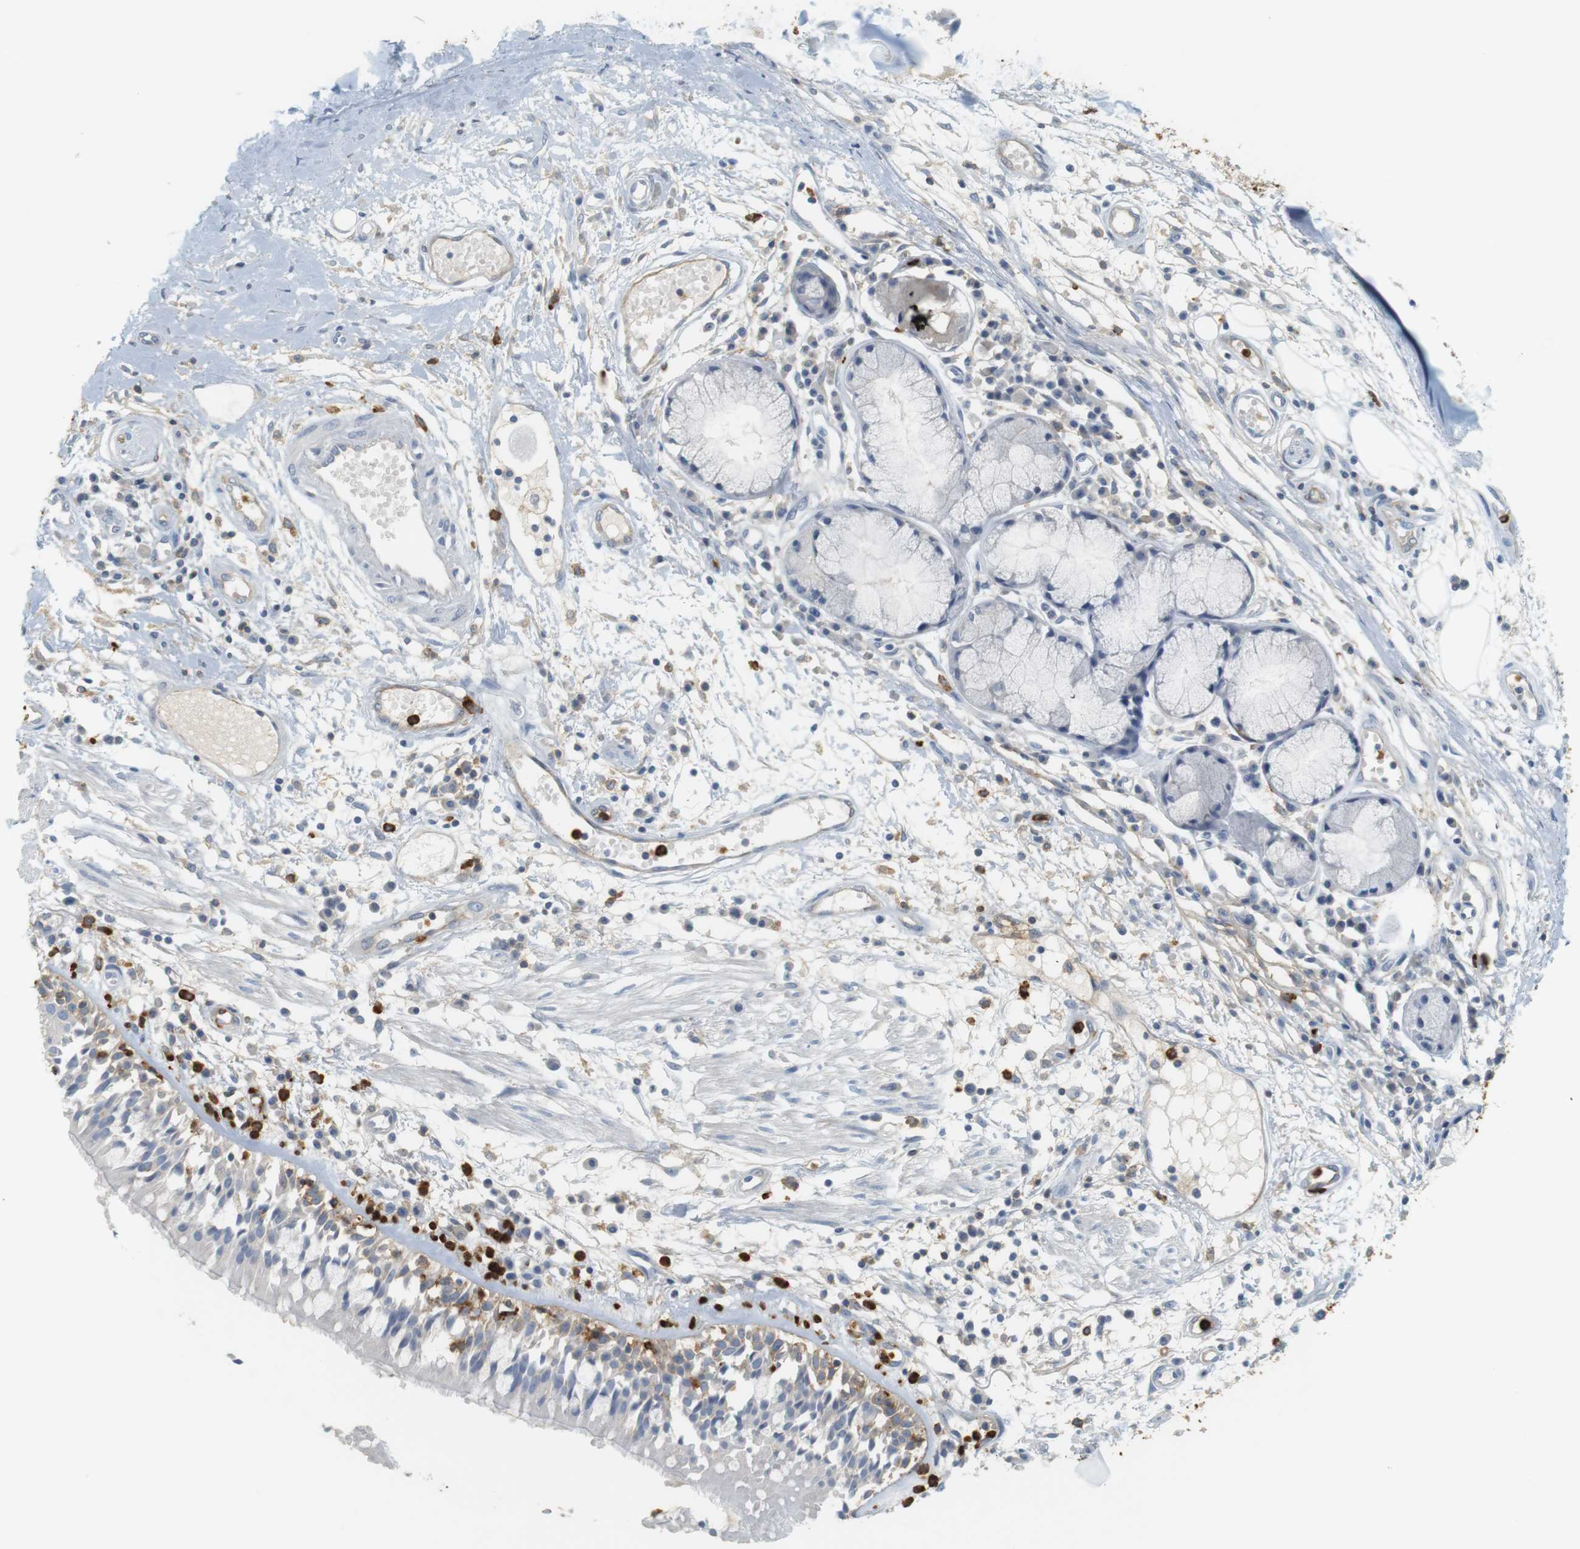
{"staining": {"intensity": "negative", "quantity": "none", "location": "none"}, "tissue": "adipose tissue", "cell_type": "Adipocytes", "image_type": "normal", "snomed": [{"axis": "morphology", "description": "Normal tissue, NOS"}, {"axis": "morphology", "description": "Adenocarcinoma, NOS"}, {"axis": "topography", "description": "Cartilage tissue"}, {"axis": "topography", "description": "Bronchus"}, {"axis": "topography", "description": "Lung"}], "caption": "This is an IHC micrograph of normal adipose tissue. There is no positivity in adipocytes.", "gene": "SIRPA", "patient": {"sex": "female", "age": 67}}